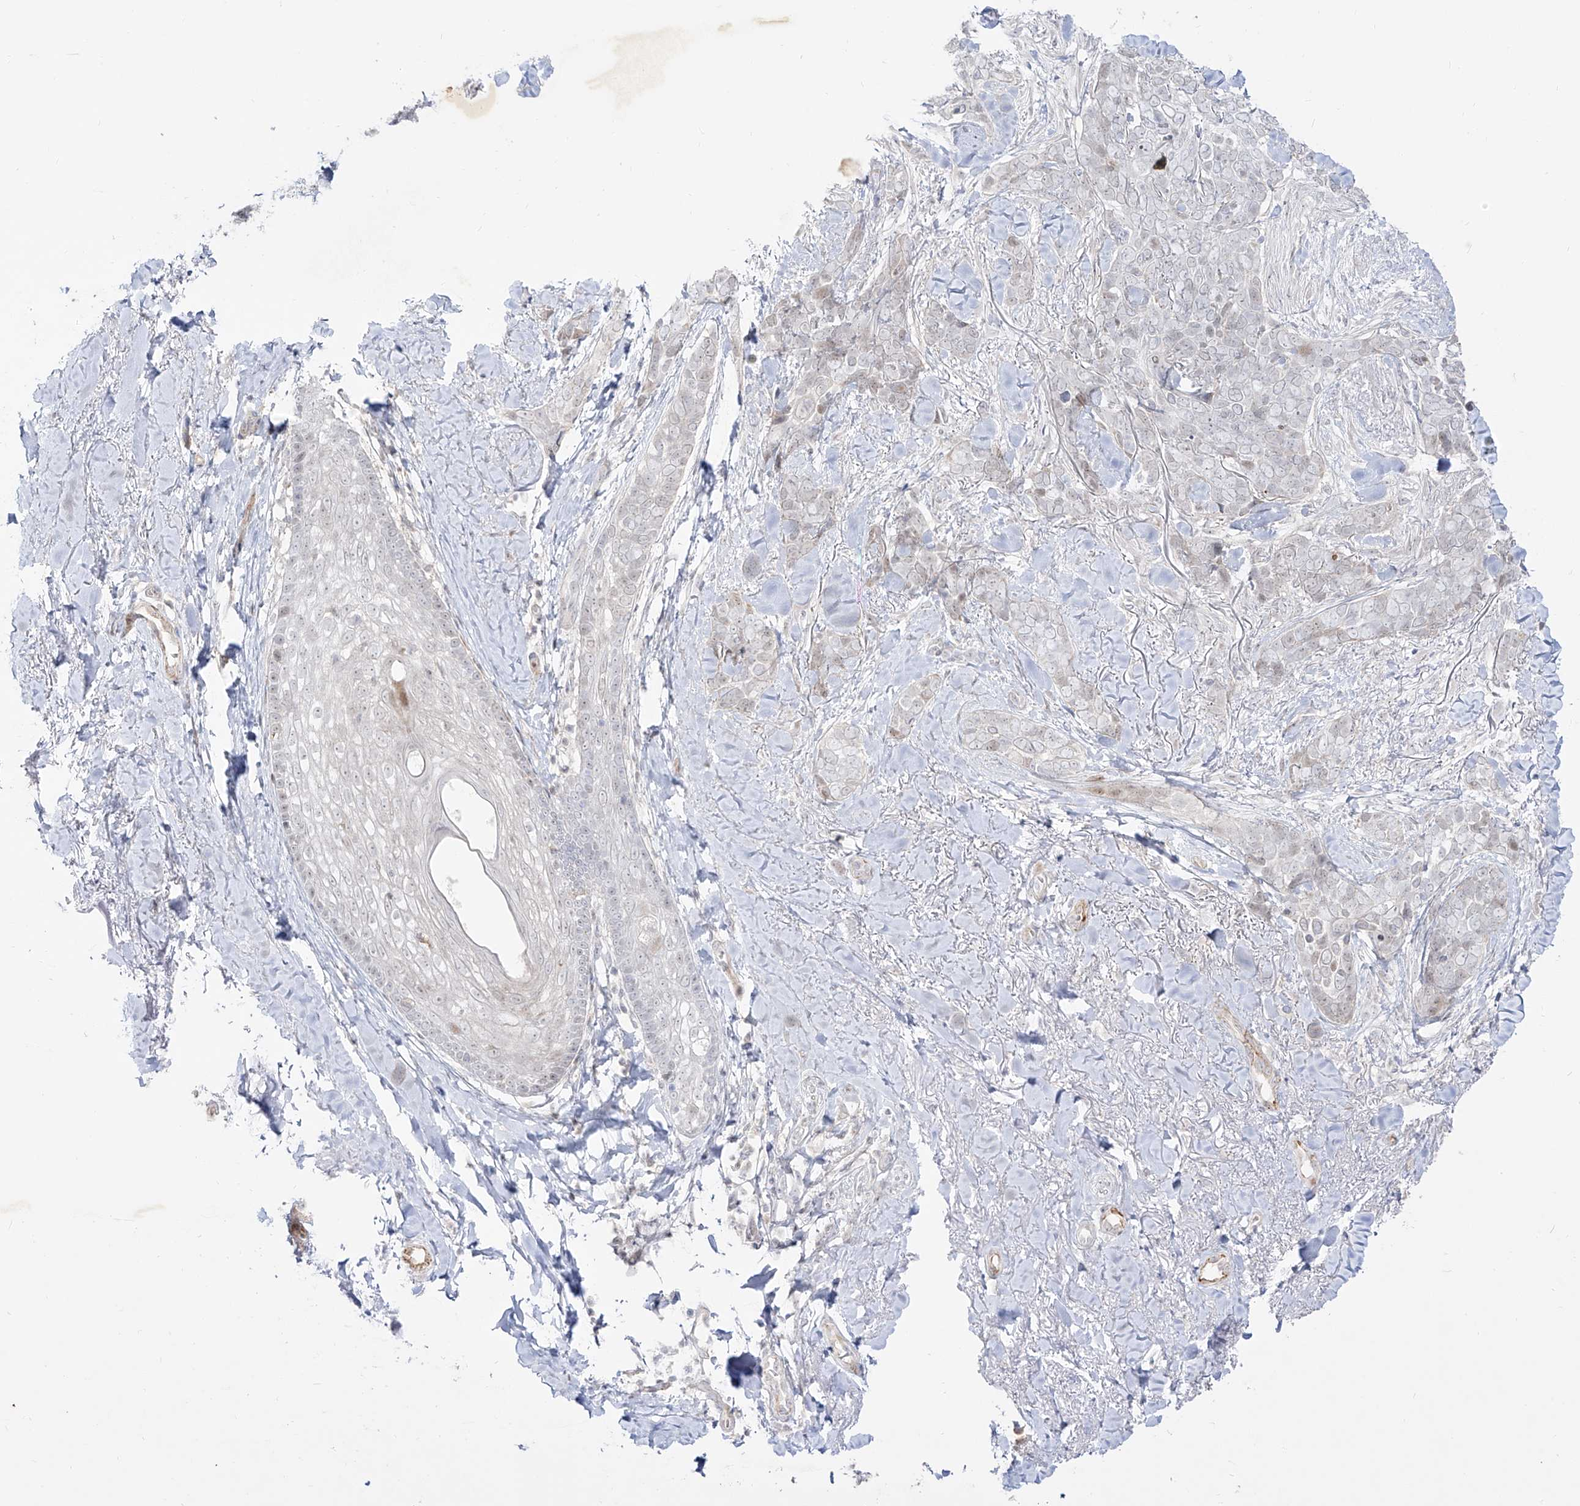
{"staining": {"intensity": "negative", "quantity": "none", "location": "none"}, "tissue": "skin cancer", "cell_type": "Tumor cells", "image_type": "cancer", "snomed": [{"axis": "morphology", "description": "Basal cell carcinoma"}, {"axis": "topography", "description": "Skin"}], "caption": "Immunohistochemistry (IHC) histopathology image of human skin basal cell carcinoma stained for a protein (brown), which demonstrates no positivity in tumor cells.", "gene": "ZNF180", "patient": {"sex": "female", "age": 82}}